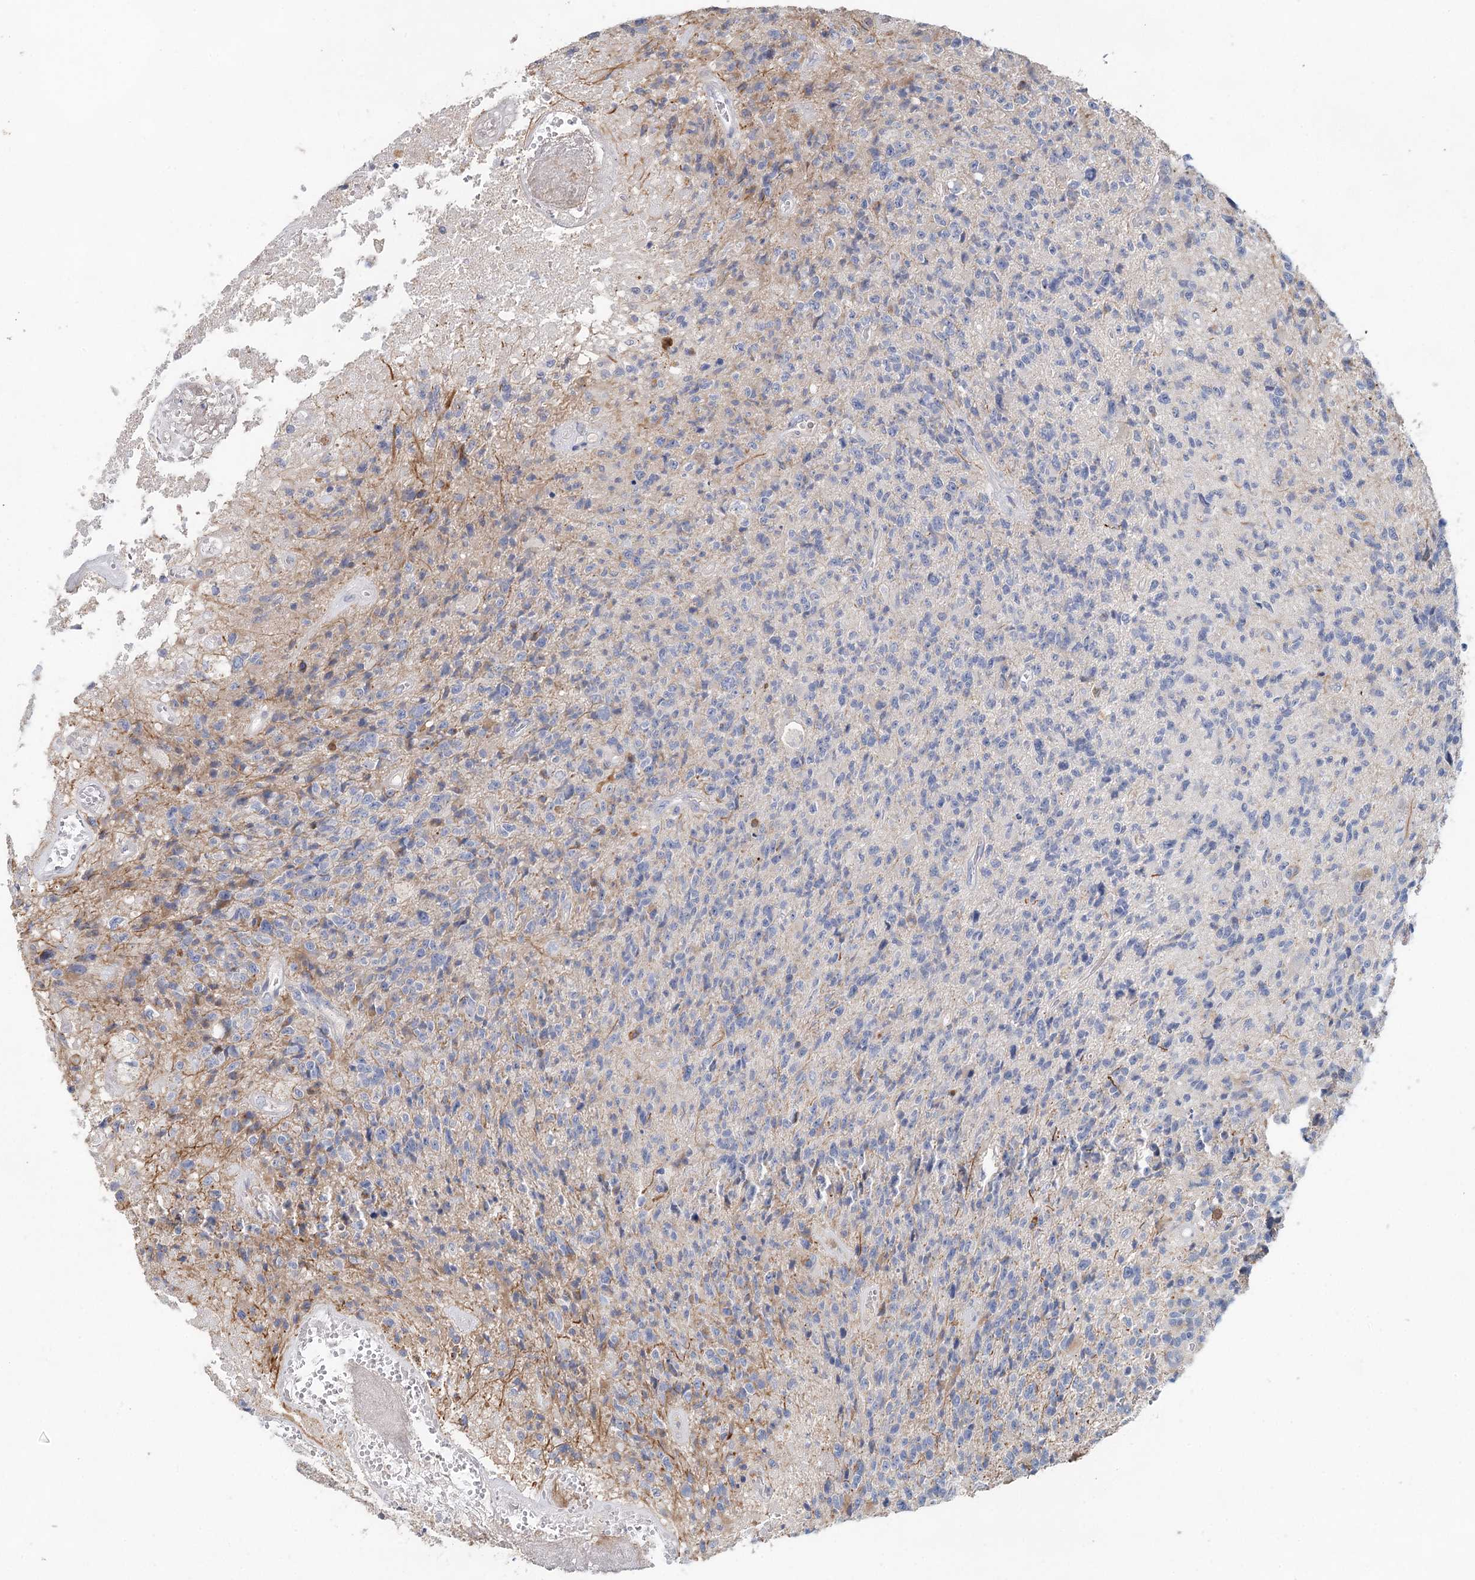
{"staining": {"intensity": "negative", "quantity": "none", "location": "none"}, "tissue": "glioma", "cell_type": "Tumor cells", "image_type": "cancer", "snomed": [{"axis": "morphology", "description": "Glioma, malignant, High grade"}, {"axis": "topography", "description": "Brain"}], "caption": "The micrograph displays no significant staining in tumor cells of malignant glioma (high-grade).", "gene": "MYL6B", "patient": {"sex": "male", "age": 76}}